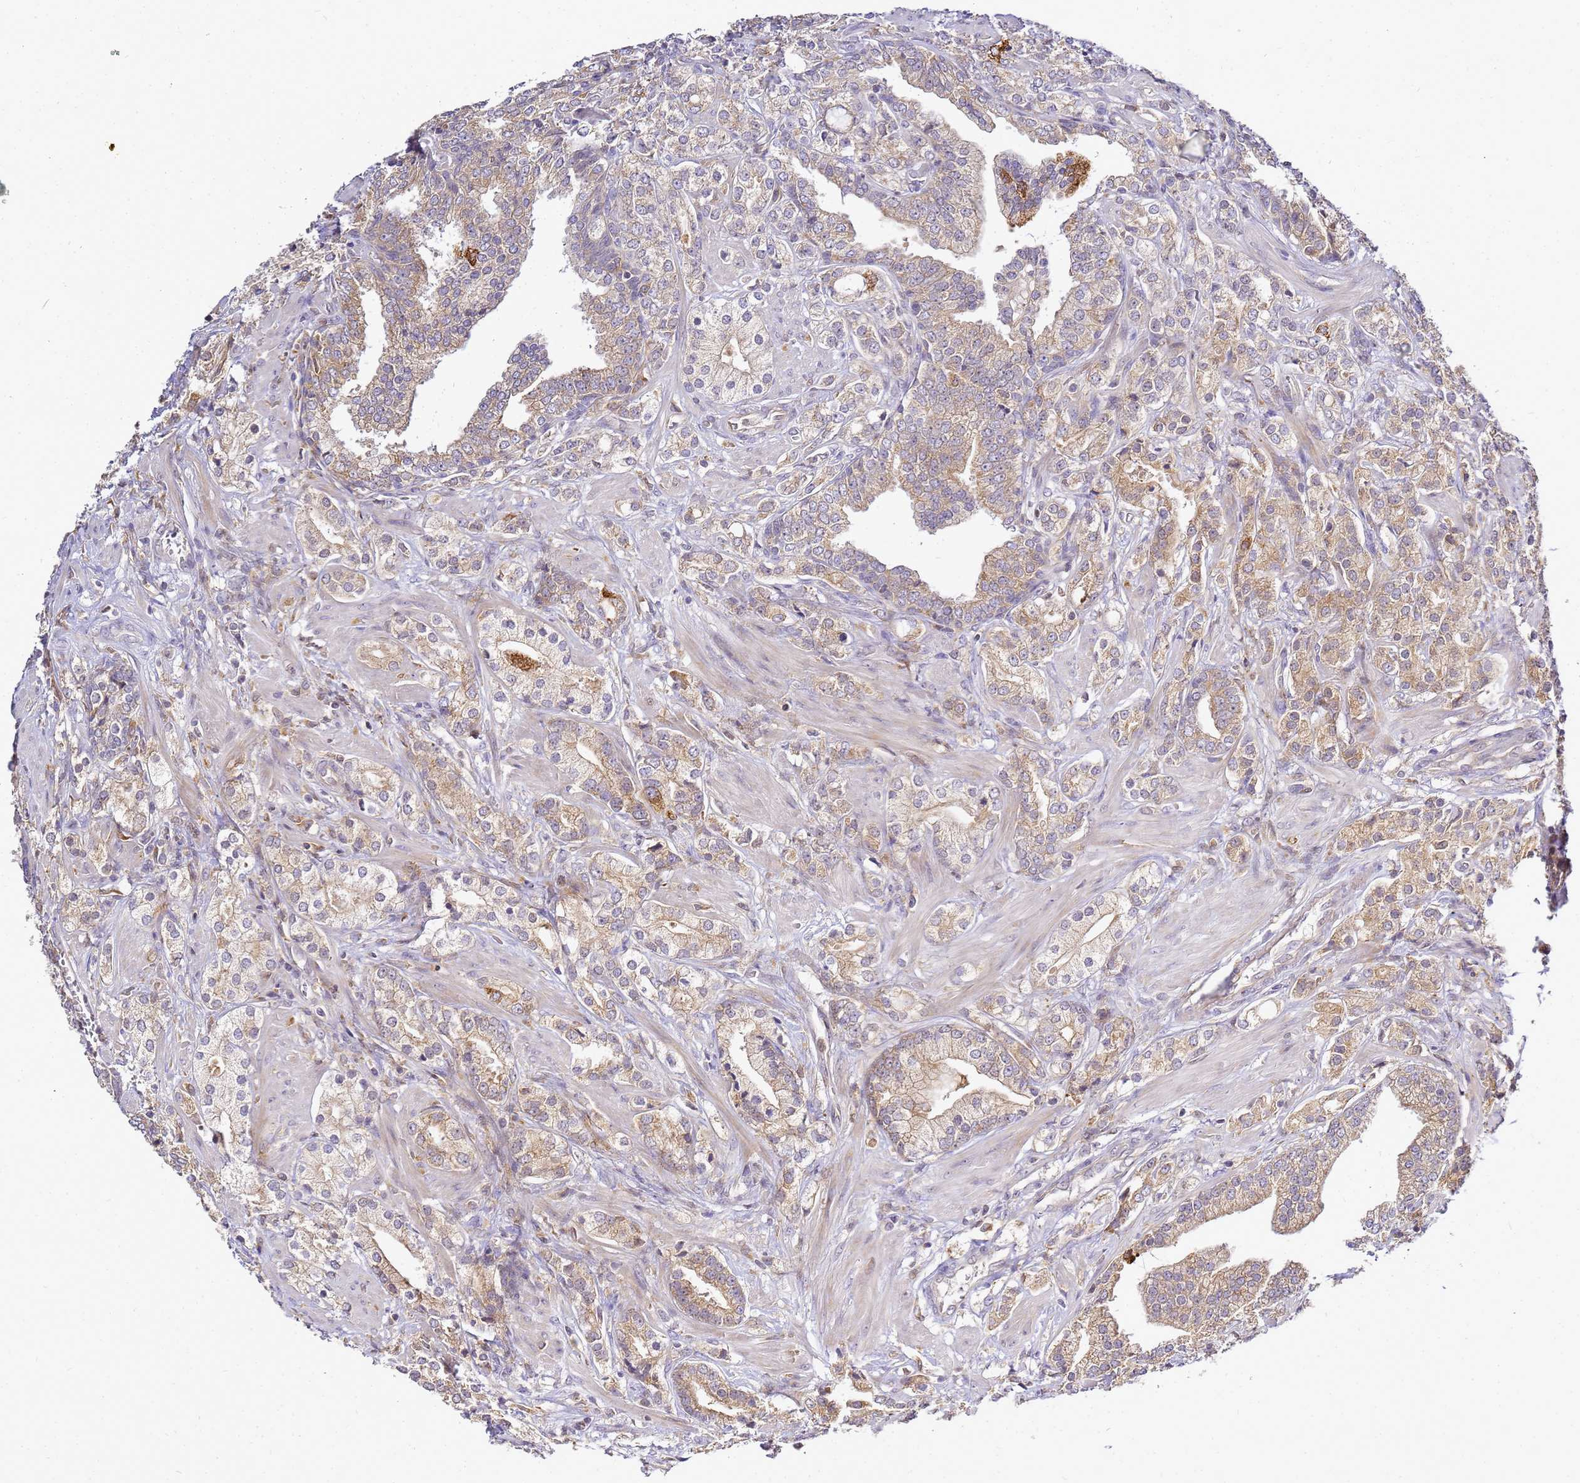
{"staining": {"intensity": "moderate", "quantity": "25%-75%", "location": "cytoplasmic/membranous"}, "tissue": "prostate cancer", "cell_type": "Tumor cells", "image_type": "cancer", "snomed": [{"axis": "morphology", "description": "Adenocarcinoma, High grade"}, {"axis": "topography", "description": "Prostate"}], "caption": "Protein expression analysis of human prostate cancer reveals moderate cytoplasmic/membranous positivity in about 25%-75% of tumor cells.", "gene": "ADPGK", "patient": {"sex": "male", "age": 50}}